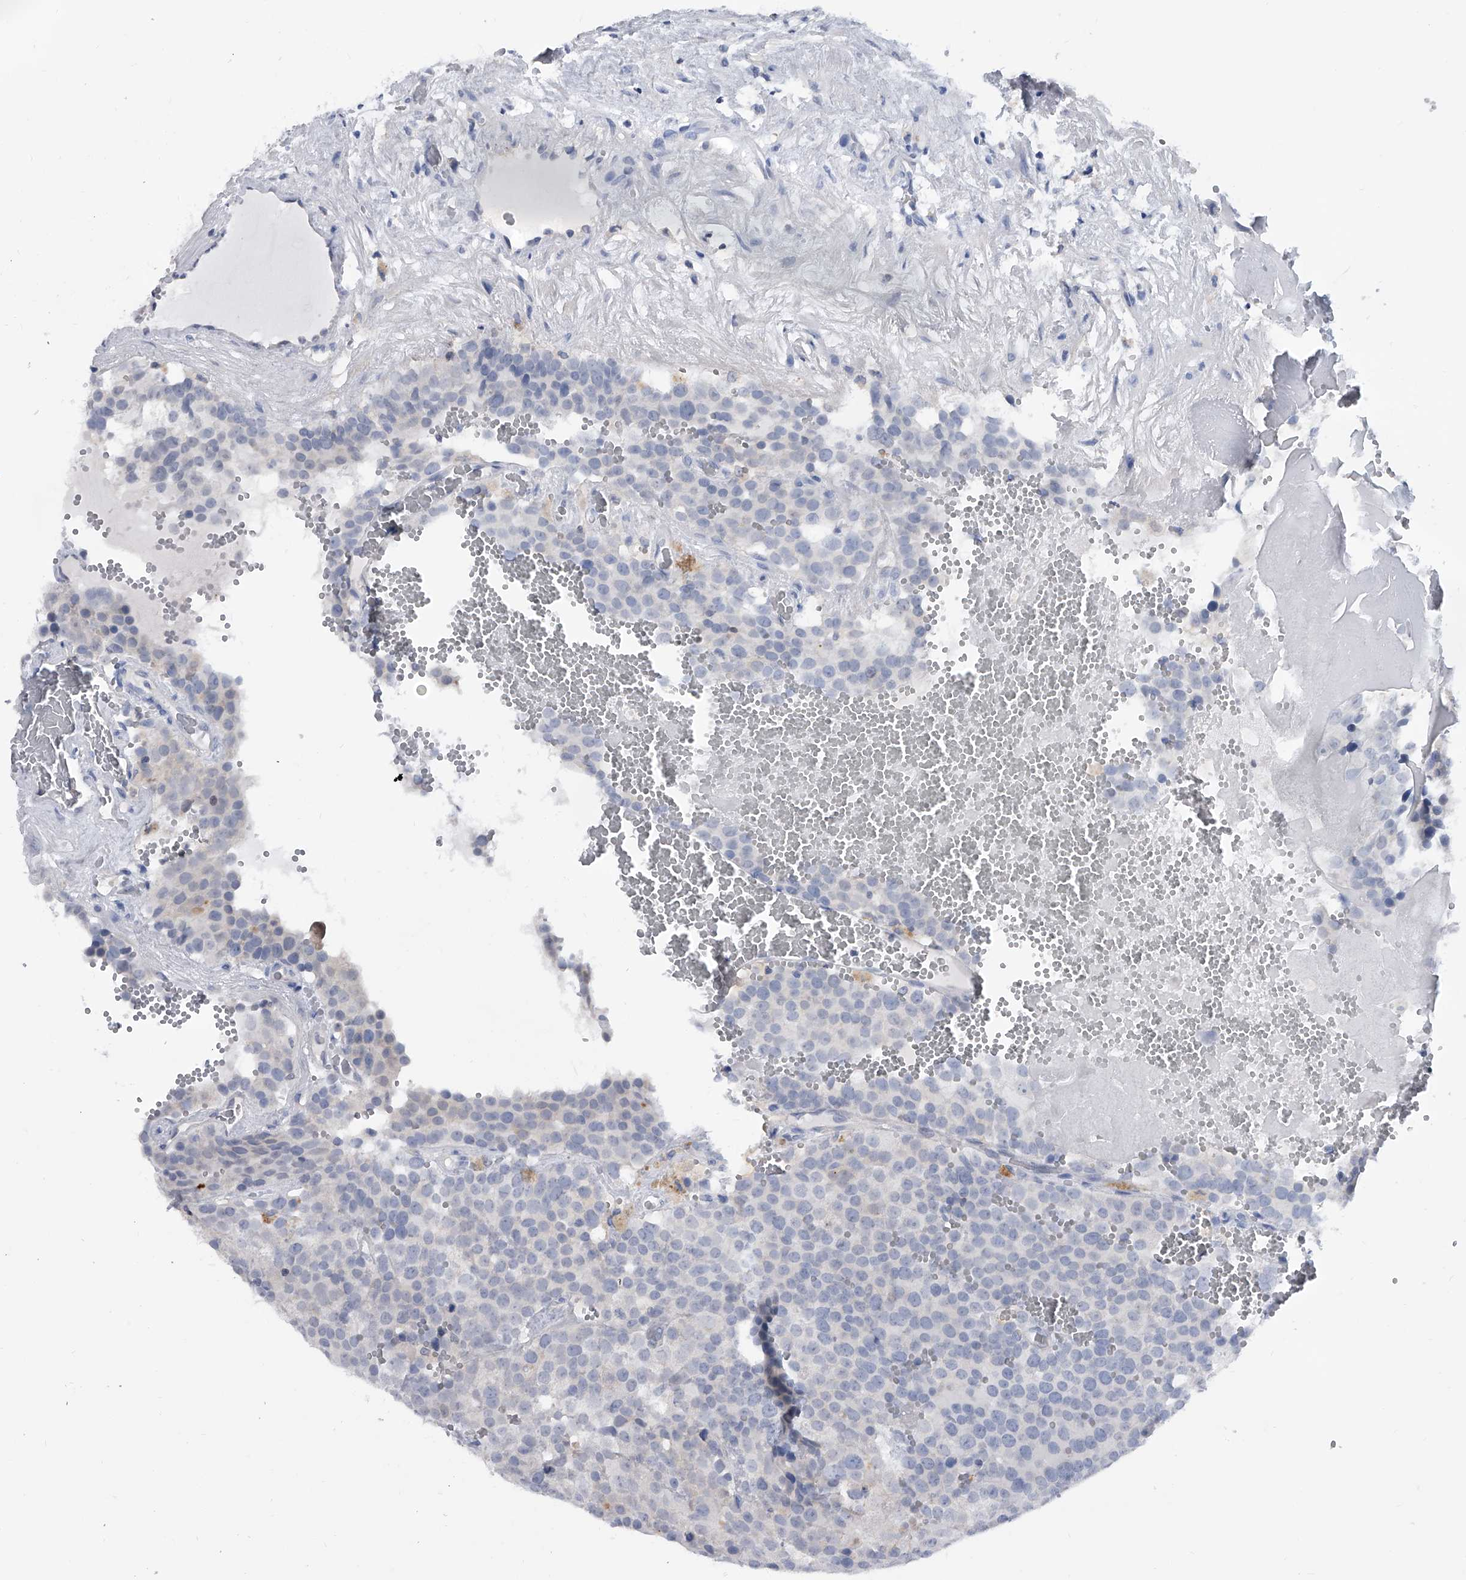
{"staining": {"intensity": "negative", "quantity": "none", "location": "none"}, "tissue": "testis cancer", "cell_type": "Tumor cells", "image_type": "cancer", "snomed": [{"axis": "morphology", "description": "Seminoma, NOS"}, {"axis": "topography", "description": "Testis"}], "caption": "This micrograph is of testis cancer stained with IHC to label a protein in brown with the nuclei are counter-stained blue. There is no staining in tumor cells.", "gene": "SERPINB9", "patient": {"sex": "male", "age": 71}}